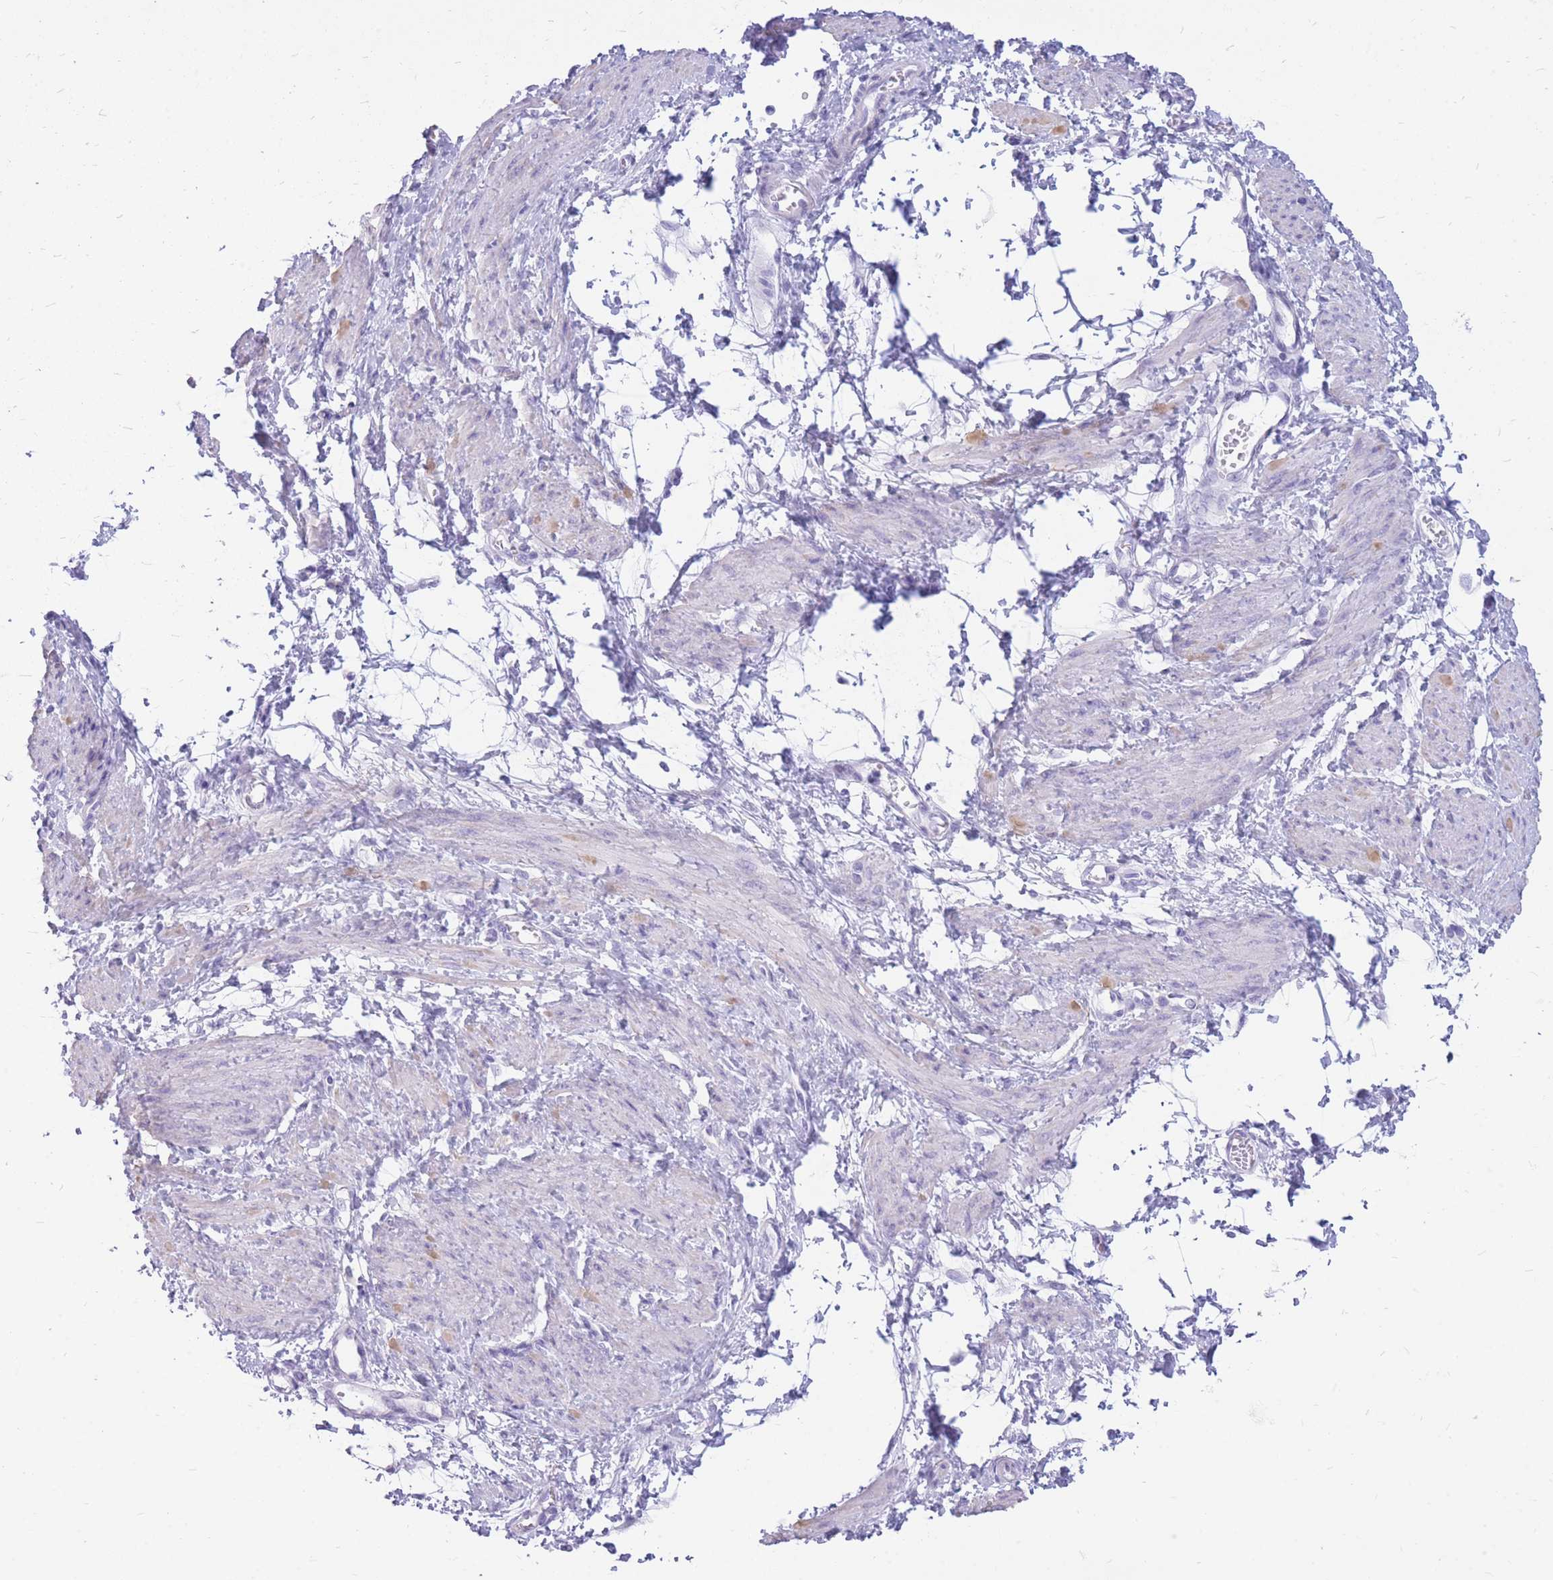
{"staining": {"intensity": "negative", "quantity": "none", "location": "none"}, "tissue": "smooth muscle", "cell_type": "Smooth muscle cells", "image_type": "normal", "snomed": [{"axis": "morphology", "description": "Normal tissue, NOS"}, {"axis": "topography", "description": "Smooth muscle"}, {"axis": "topography", "description": "Uterus"}], "caption": "Immunohistochemistry of unremarkable human smooth muscle shows no expression in smooth muscle cells.", "gene": "CYP21A2", "patient": {"sex": "female", "age": 39}}